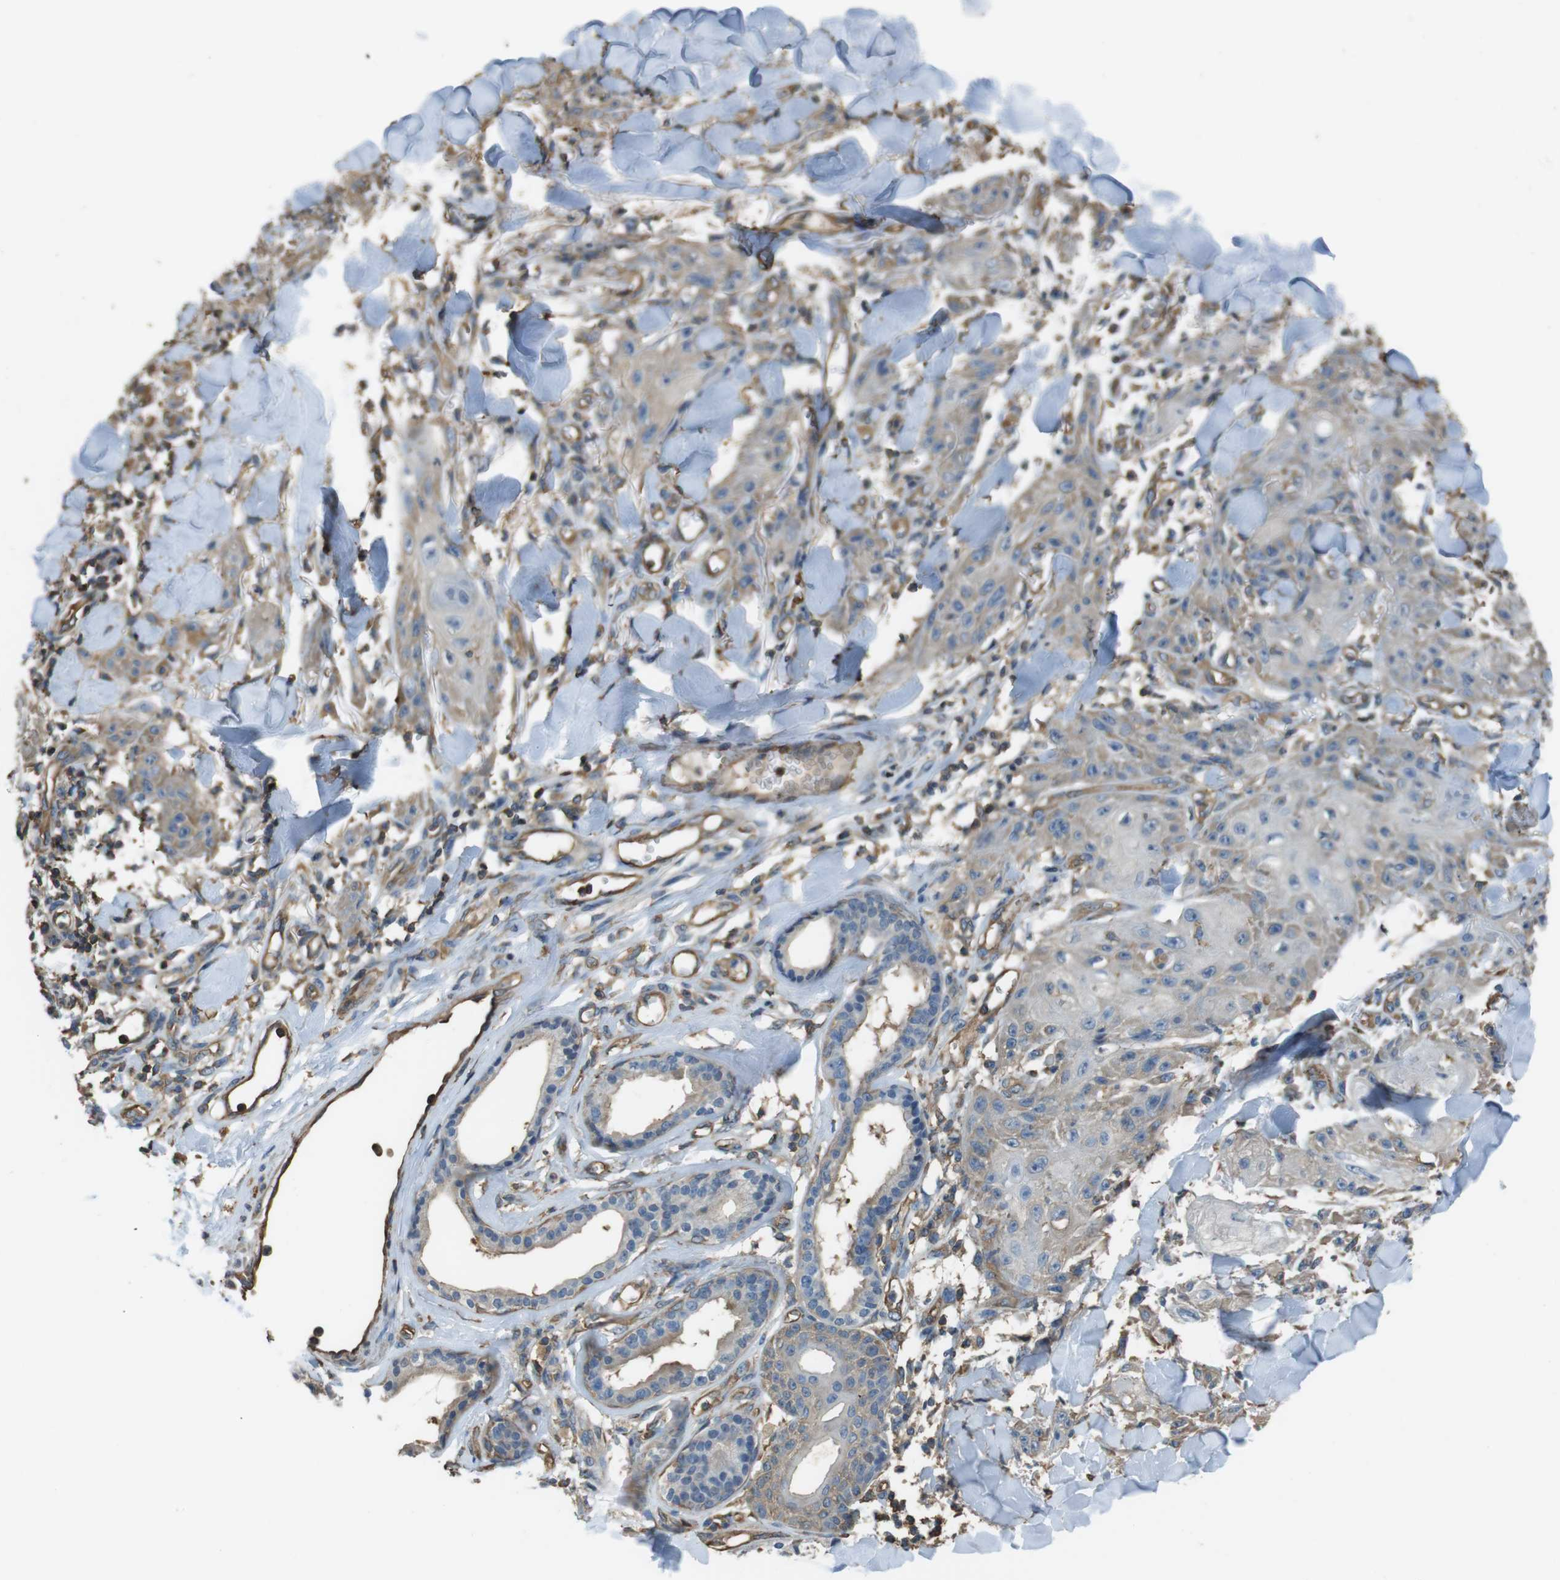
{"staining": {"intensity": "weak", "quantity": "25%-75%", "location": "cytoplasmic/membranous"}, "tissue": "skin cancer", "cell_type": "Tumor cells", "image_type": "cancer", "snomed": [{"axis": "morphology", "description": "Squamous cell carcinoma, NOS"}, {"axis": "topography", "description": "Skin"}], "caption": "Protein staining displays weak cytoplasmic/membranous staining in about 25%-75% of tumor cells in squamous cell carcinoma (skin).", "gene": "FCAR", "patient": {"sex": "male", "age": 74}}